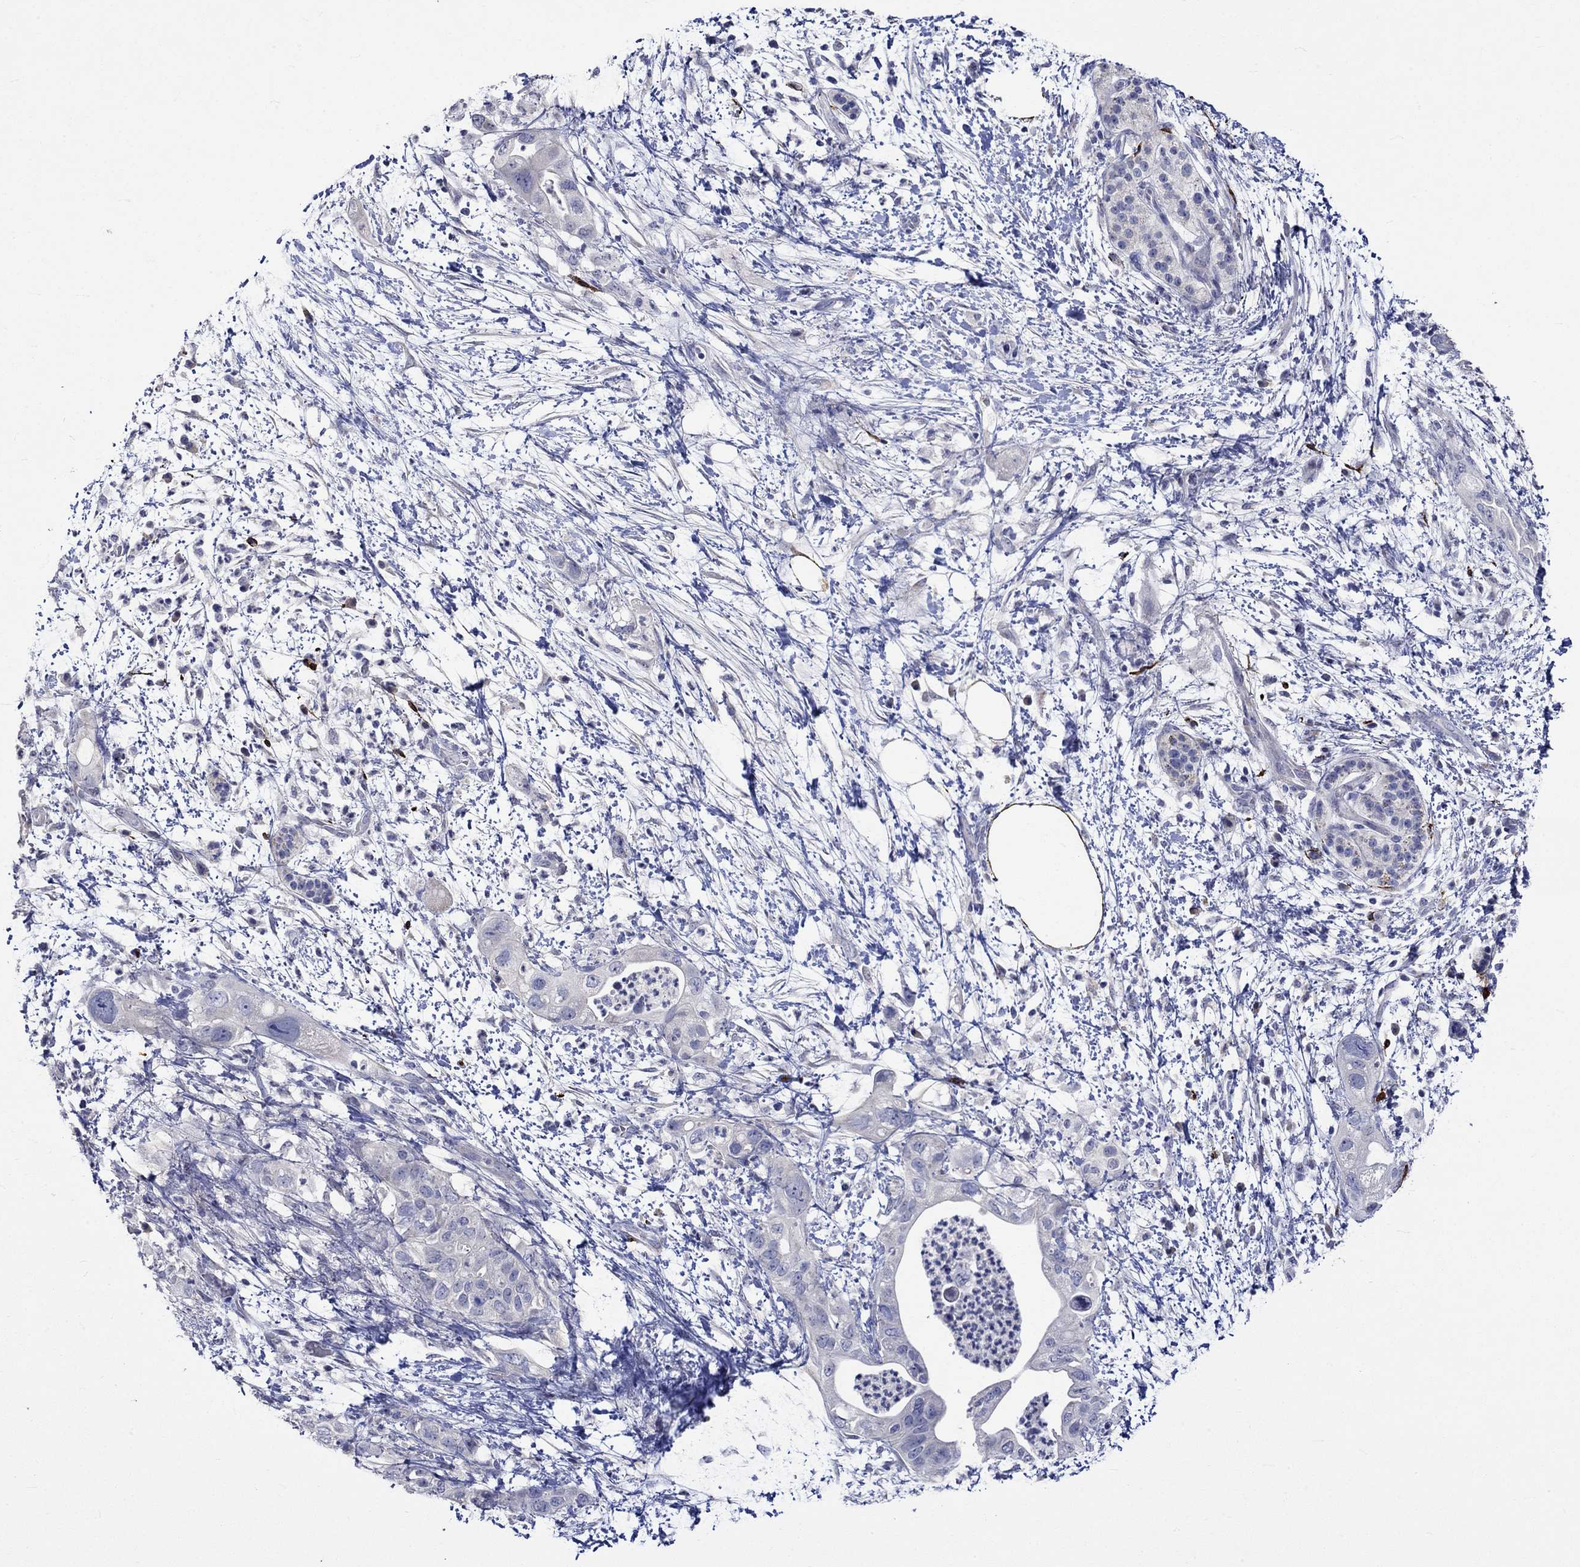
{"staining": {"intensity": "negative", "quantity": "none", "location": "none"}, "tissue": "pancreatic cancer", "cell_type": "Tumor cells", "image_type": "cancer", "snomed": [{"axis": "morphology", "description": "Adenocarcinoma, NOS"}, {"axis": "topography", "description": "Pancreas"}], "caption": "Immunohistochemical staining of human pancreatic cancer reveals no significant positivity in tumor cells.", "gene": "CRYAB", "patient": {"sex": "female", "age": 72}}